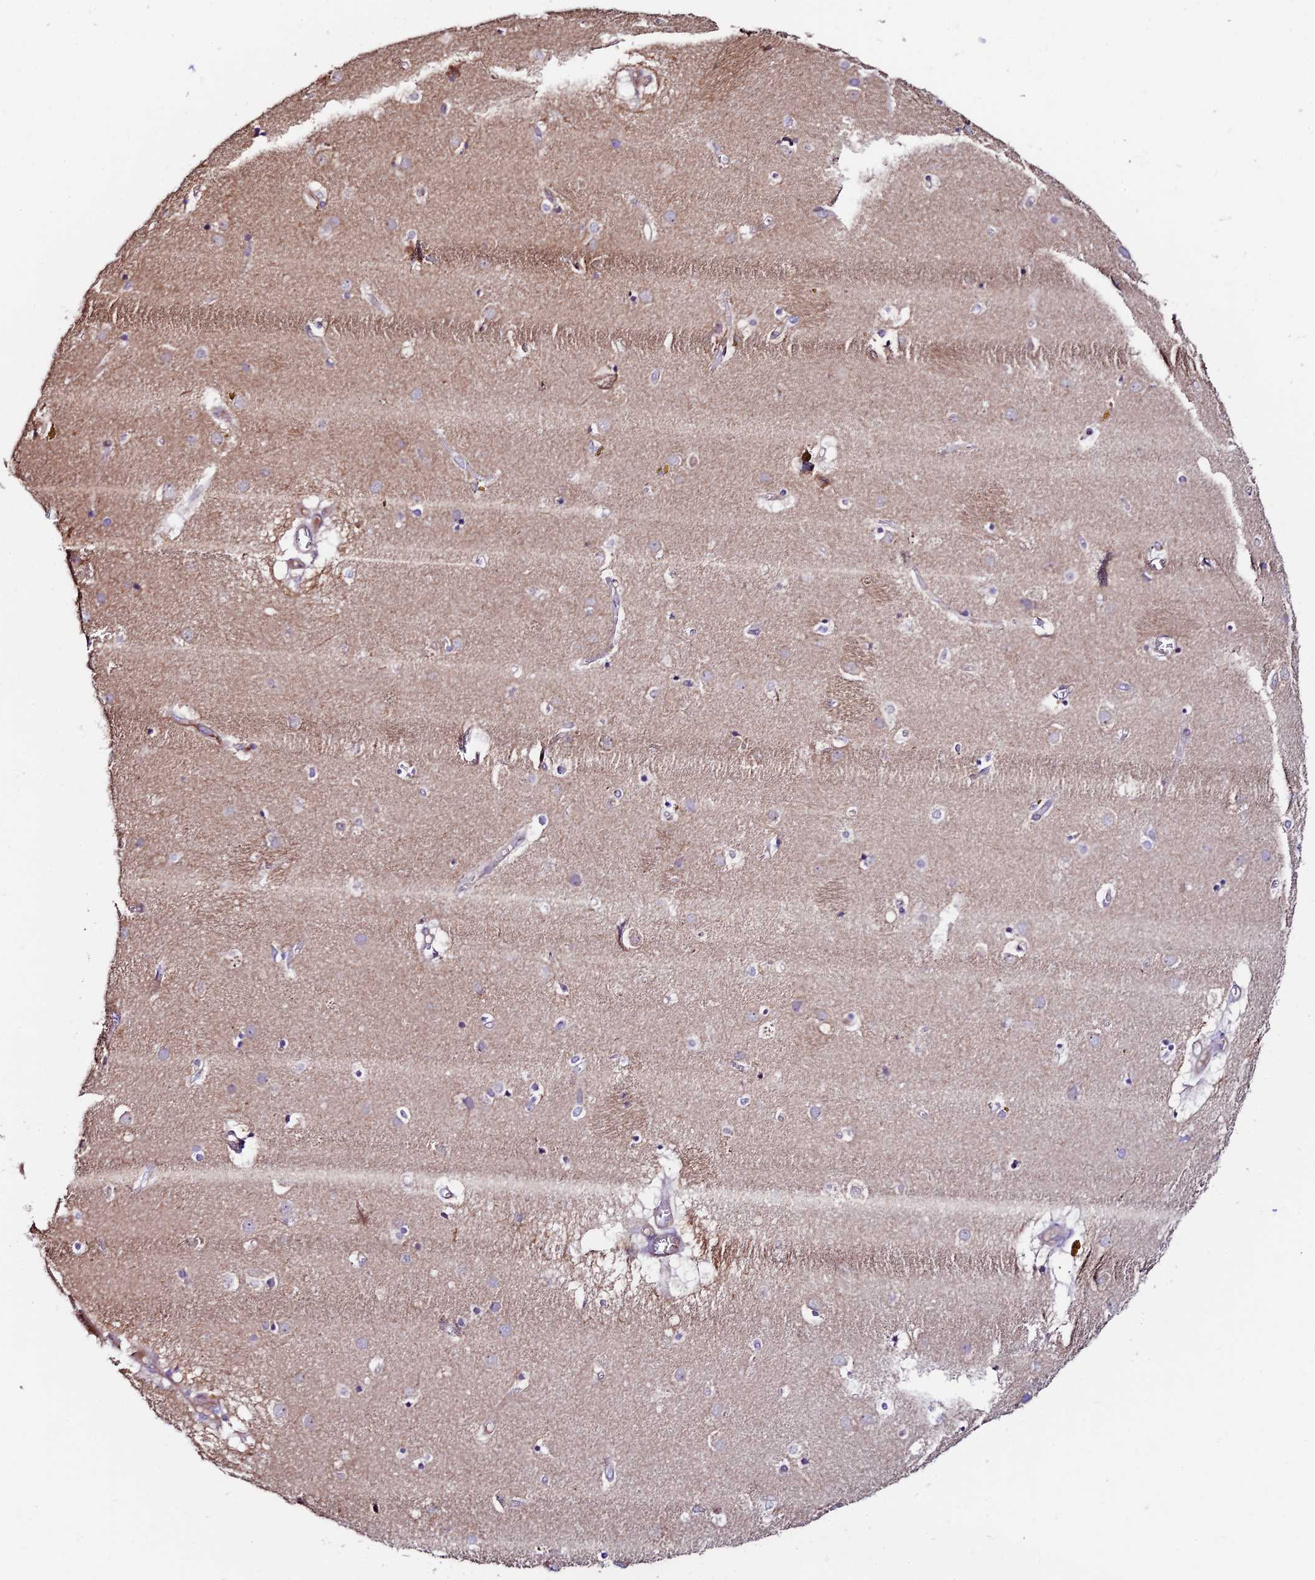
{"staining": {"intensity": "weak", "quantity": "<25%", "location": "cytoplasmic/membranous"}, "tissue": "caudate", "cell_type": "Glial cells", "image_type": "normal", "snomed": [{"axis": "morphology", "description": "Normal tissue, NOS"}, {"axis": "topography", "description": "Lateral ventricle wall"}], "caption": "A histopathology image of human caudate is negative for staining in glial cells. Brightfield microscopy of immunohistochemistry (IHC) stained with DAB (3,3'-diaminobenzidine) (brown) and hematoxylin (blue), captured at high magnification.", "gene": "VPS13C", "patient": {"sex": "male", "age": 70}}